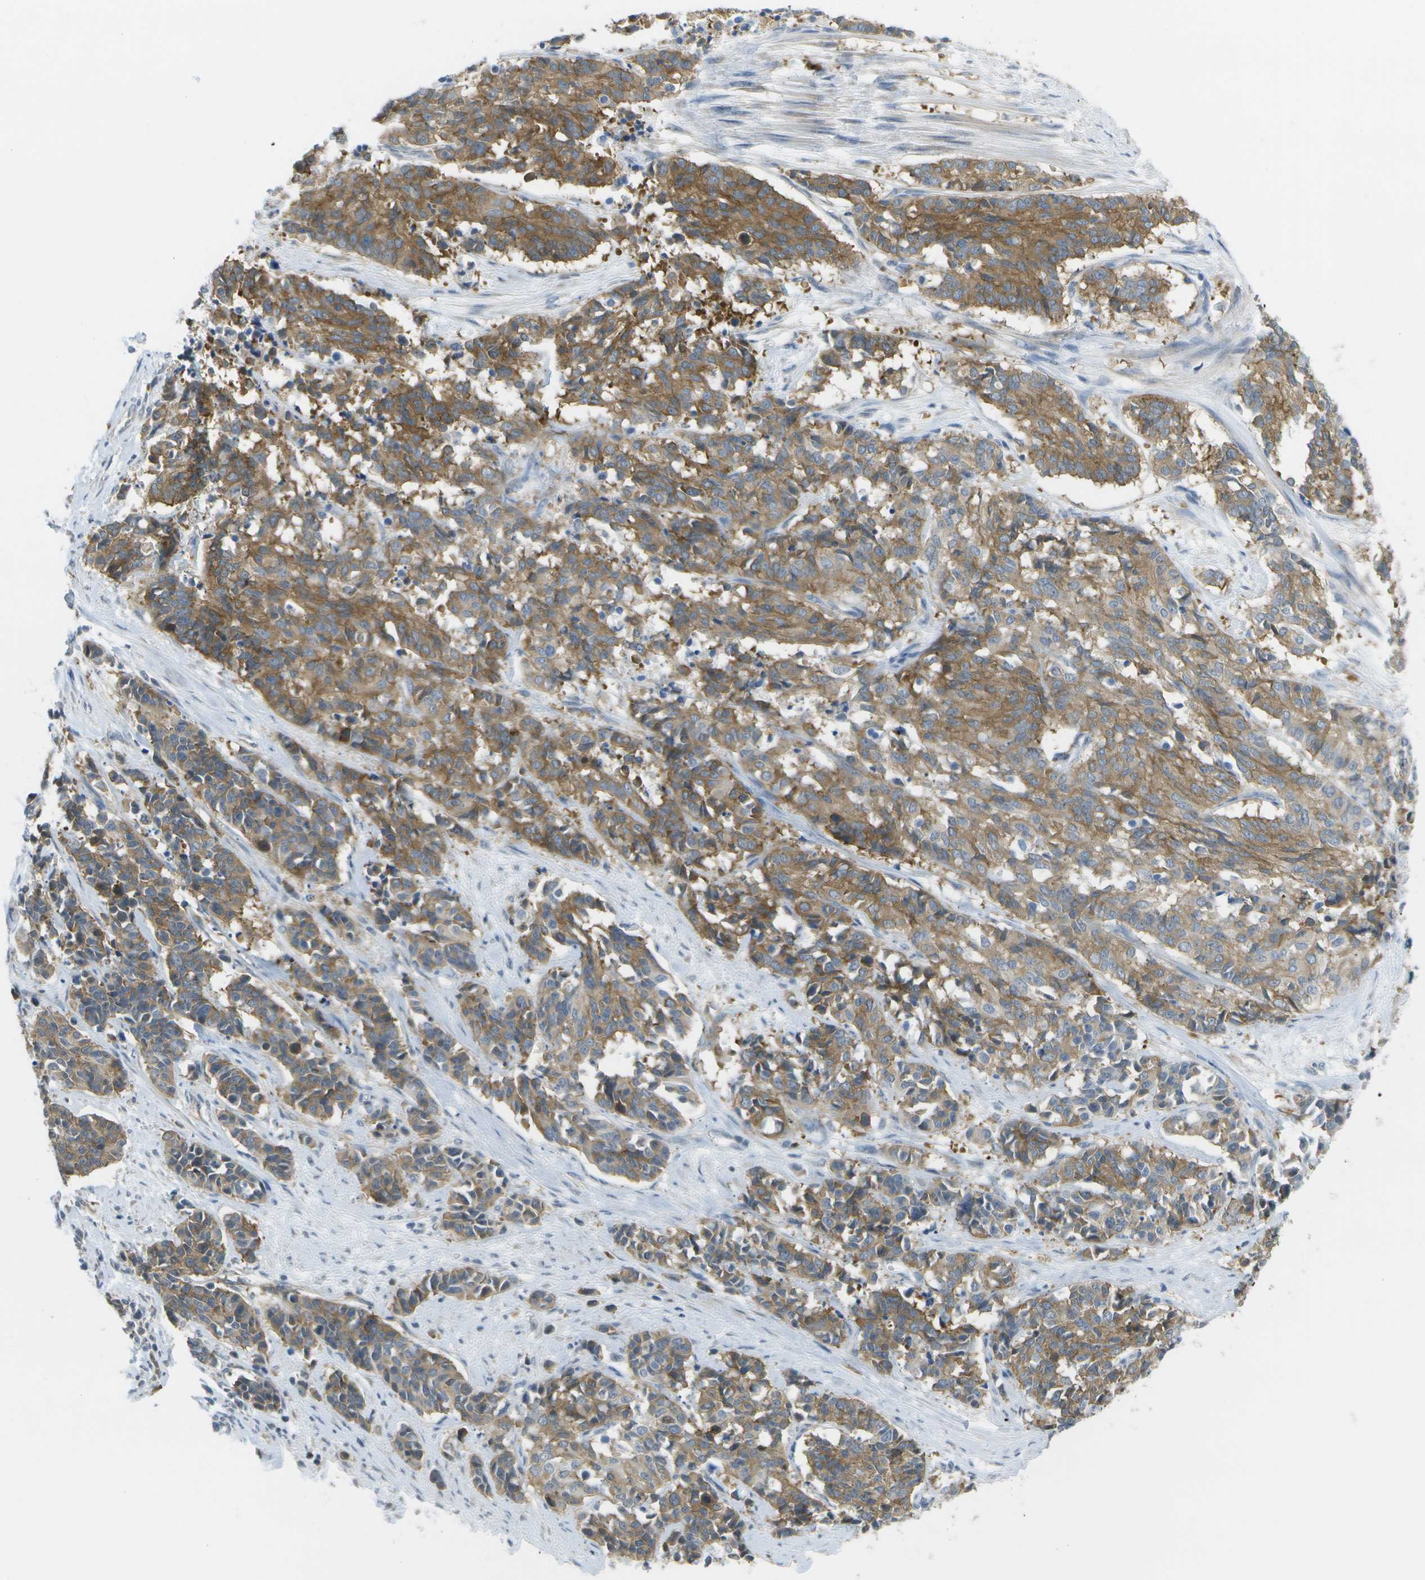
{"staining": {"intensity": "moderate", "quantity": ">75%", "location": "cytoplasmic/membranous"}, "tissue": "cervical cancer", "cell_type": "Tumor cells", "image_type": "cancer", "snomed": [{"axis": "morphology", "description": "Squamous cell carcinoma, NOS"}, {"axis": "topography", "description": "Cervix"}], "caption": "Protein staining of squamous cell carcinoma (cervical) tissue reveals moderate cytoplasmic/membranous expression in about >75% of tumor cells.", "gene": "MARCHF8", "patient": {"sex": "female", "age": 35}}